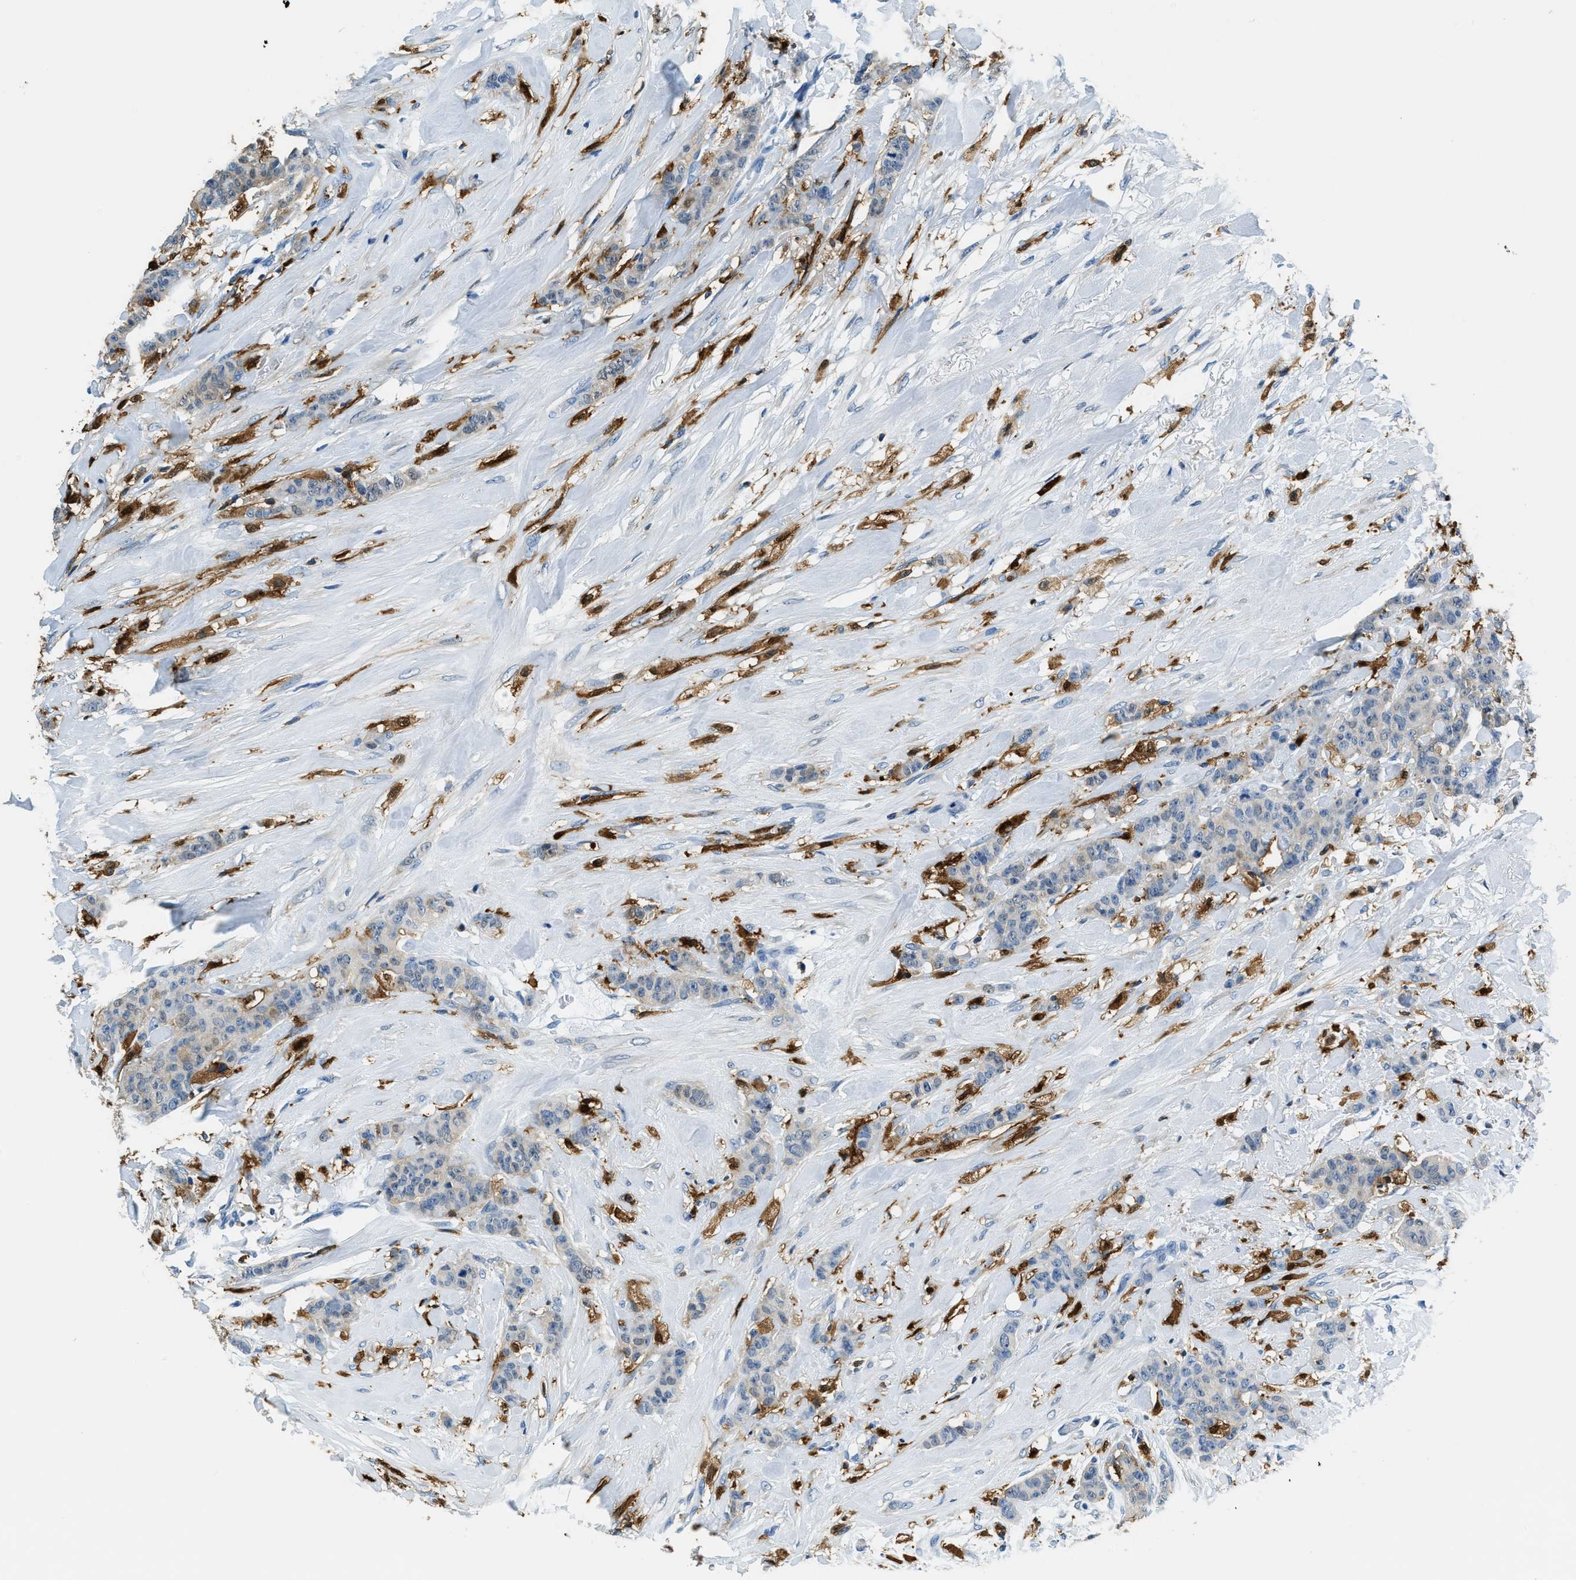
{"staining": {"intensity": "weak", "quantity": "<25%", "location": "cytoplasmic/membranous"}, "tissue": "breast cancer", "cell_type": "Tumor cells", "image_type": "cancer", "snomed": [{"axis": "morphology", "description": "Normal tissue, NOS"}, {"axis": "morphology", "description": "Duct carcinoma"}, {"axis": "topography", "description": "Breast"}], "caption": "High power microscopy photomicrograph of an IHC photomicrograph of breast cancer, revealing no significant positivity in tumor cells.", "gene": "CAPG", "patient": {"sex": "female", "age": 40}}